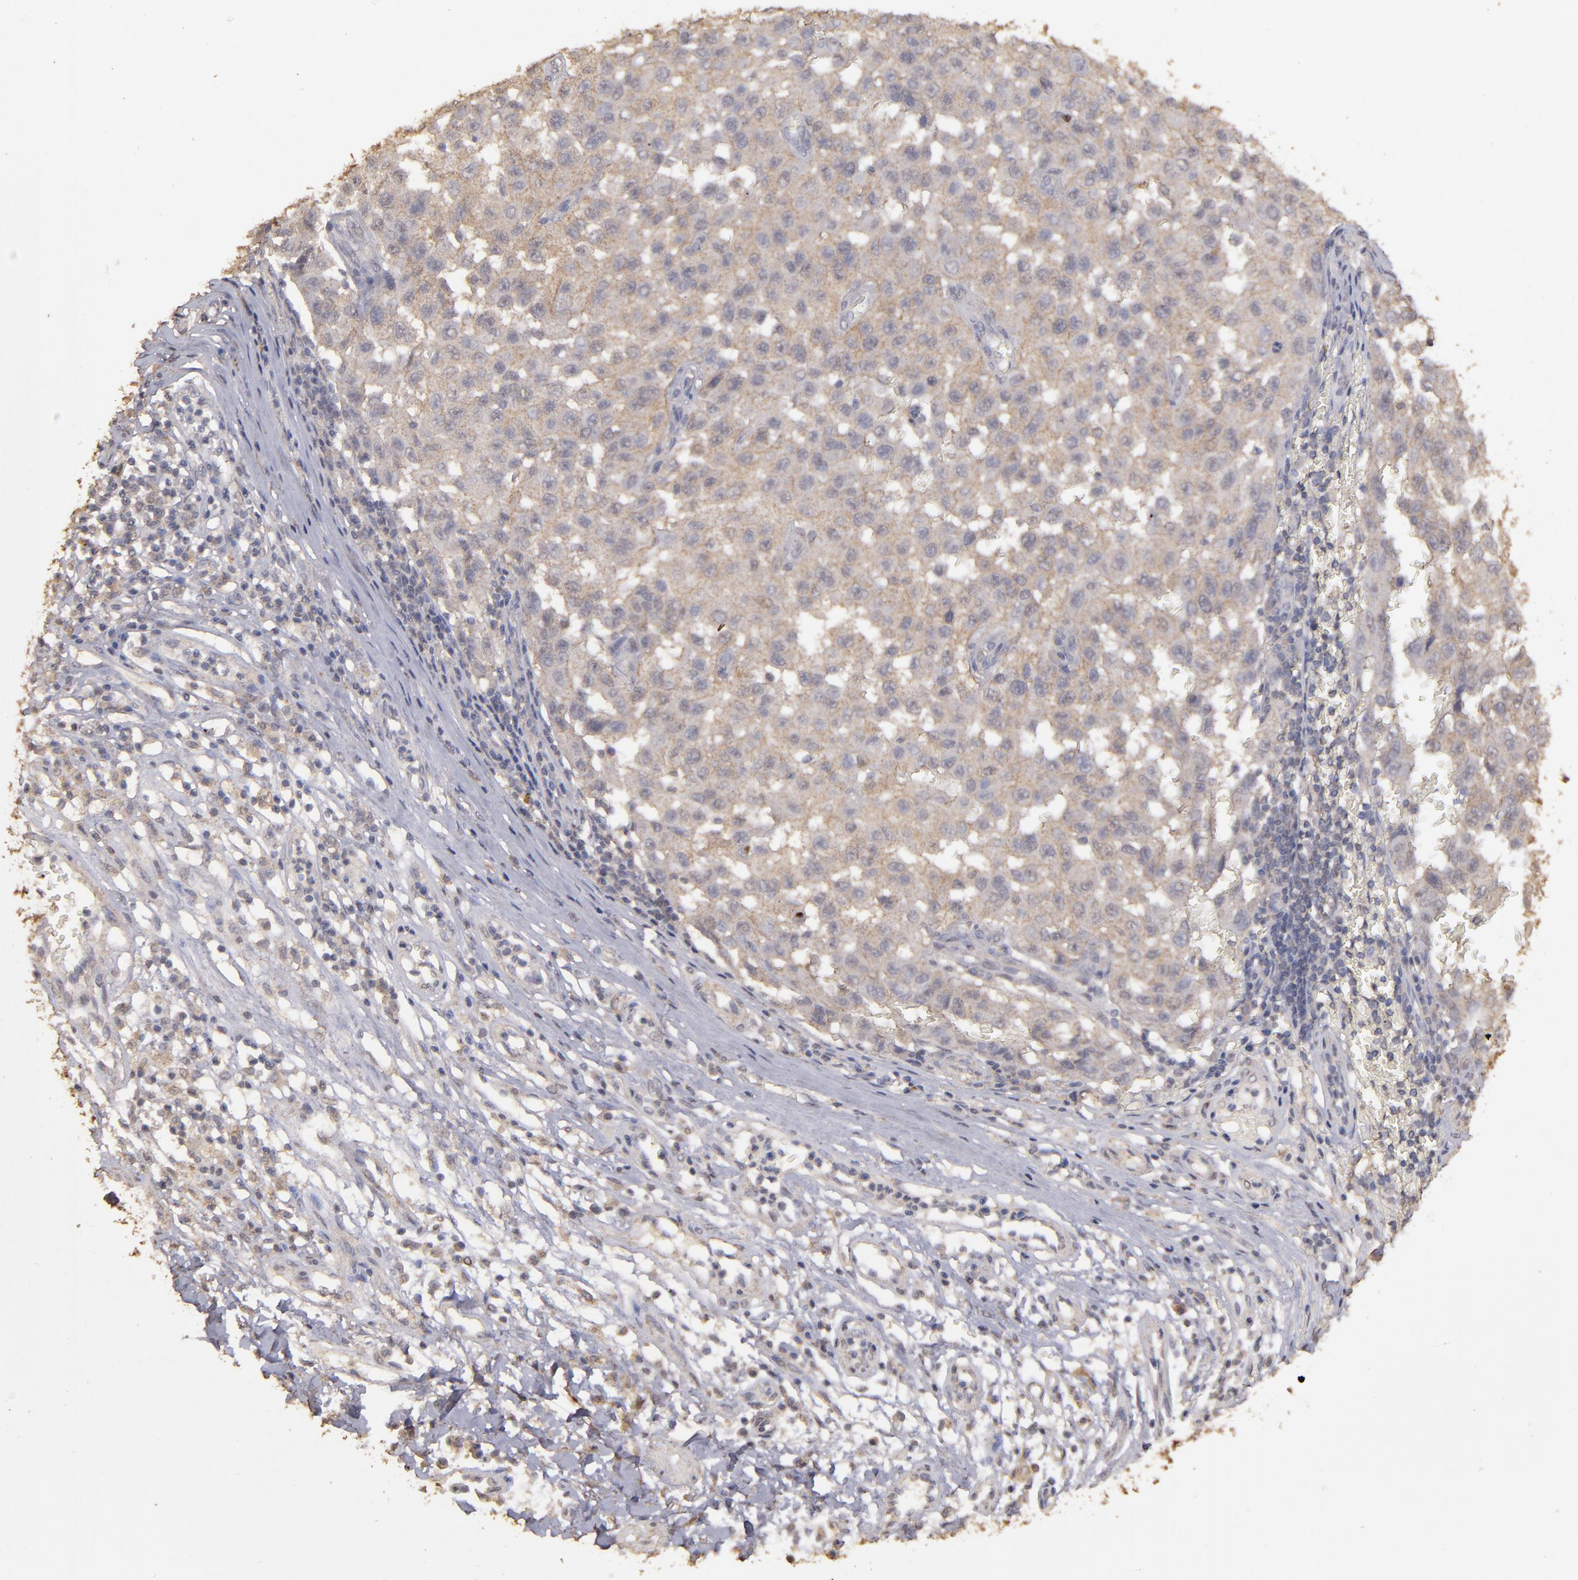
{"staining": {"intensity": "weak", "quantity": ">75%", "location": "cytoplasmic/membranous"}, "tissue": "melanoma", "cell_type": "Tumor cells", "image_type": "cancer", "snomed": [{"axis": "morphology", "description": "Malignant melanoma, NOS"}, {"axis": "topography", "description": "Skin"}], "caption": "Protein staining reveals weak cytoplasmic/membranous positivity in about >75% of tumor cells in malignant melanoma. (Stains: DAB (3,3'-diaminobenzidine) in brown, nuclei in blue, Microscopy: brightfield microscopy at high magnification).", "gene": "FAT1", "patient": {"sex": "male", "age": 30}}